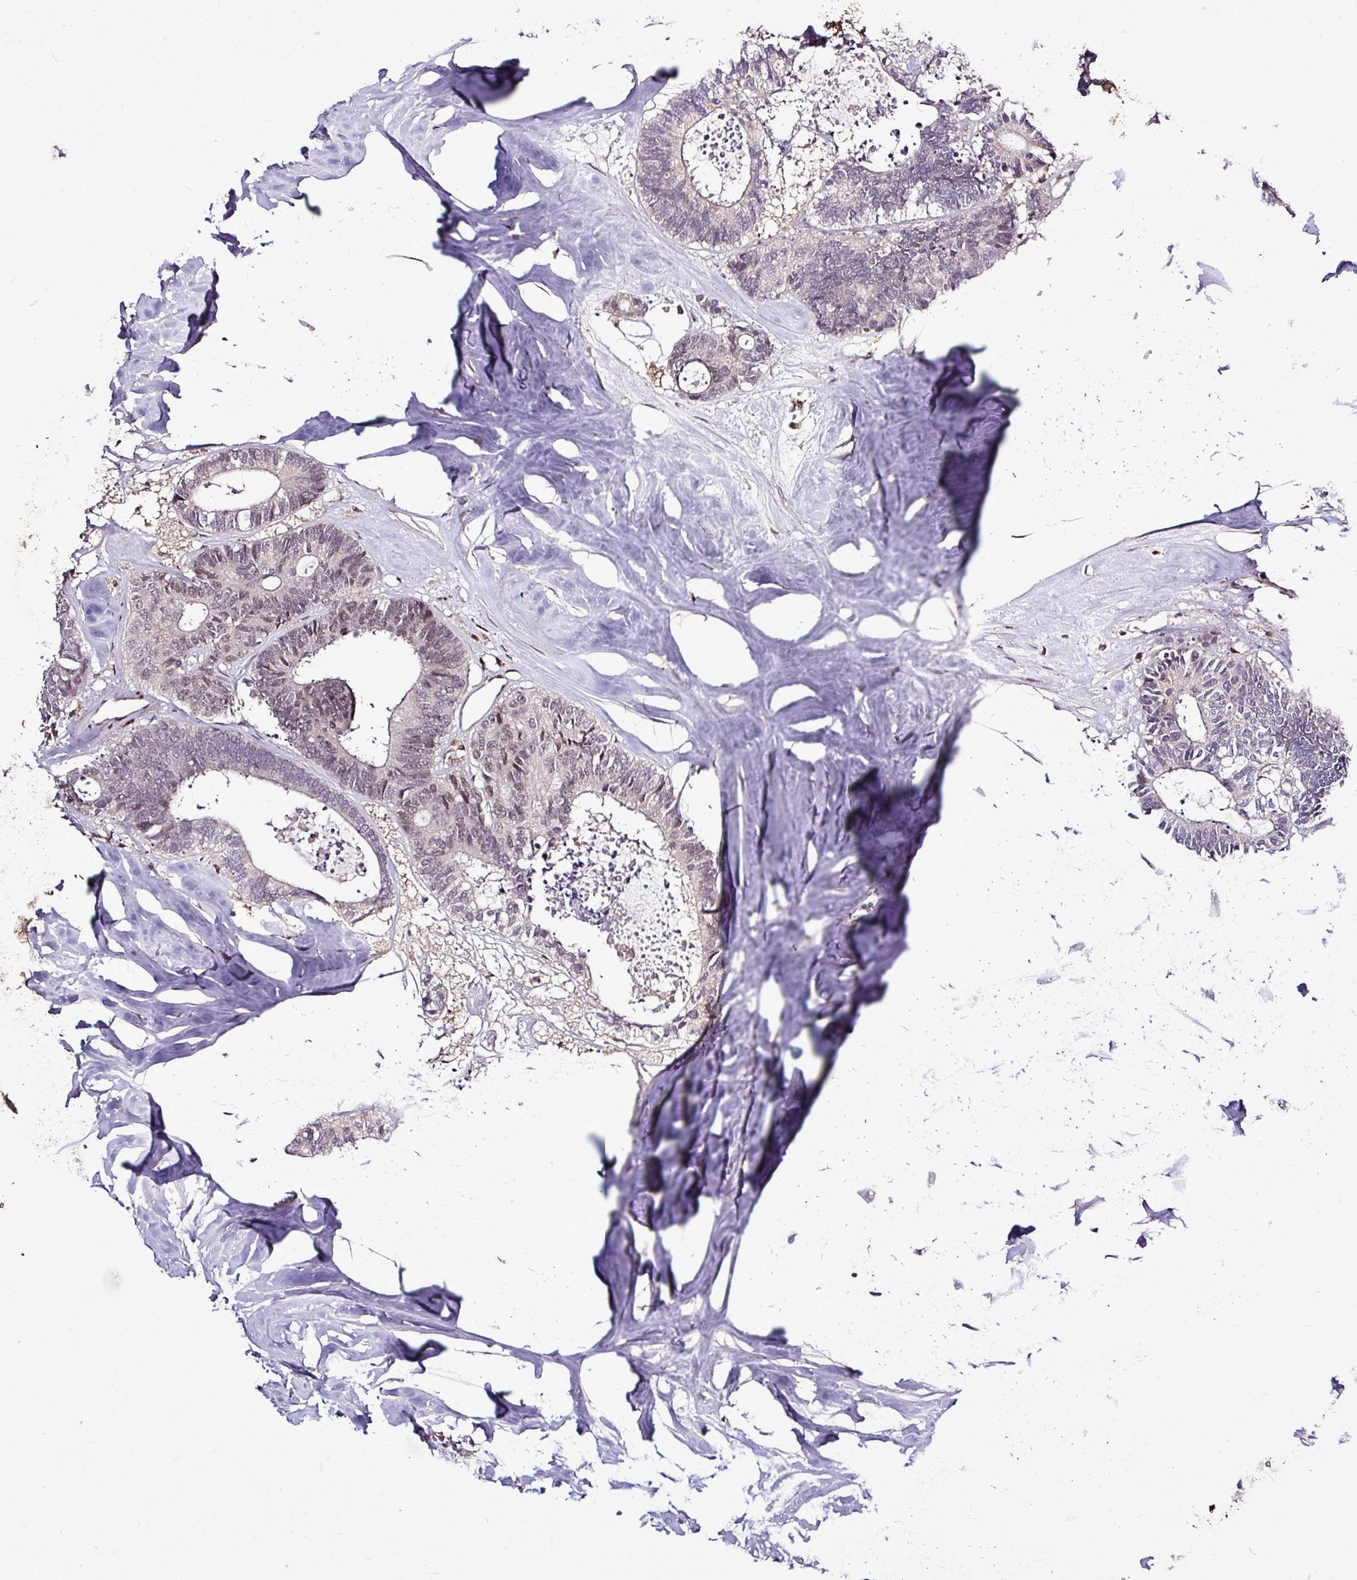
{"staining": {"intensity": "weak", "quantity": "<25%", "location": "nuclear"}, "tissue": "colorectal cancer", "cell_type": "Tumor cells", "image_type": "cancer", "snomed": [{"axis": "morphology", "description": "Adenocarcinoma, NOS"}, {"axis": "topography", "description": "Colon"}, {"axis": "topography", "description": "Rectum"}], "caption": "IHC image of neoplastic tissue: human colorectal adenocarcinoma stained with DAB exhibits no significant protein positivity in tumor cells.", "gene": "SKIC2", "patient": {"sex": "male", "age": 57}}